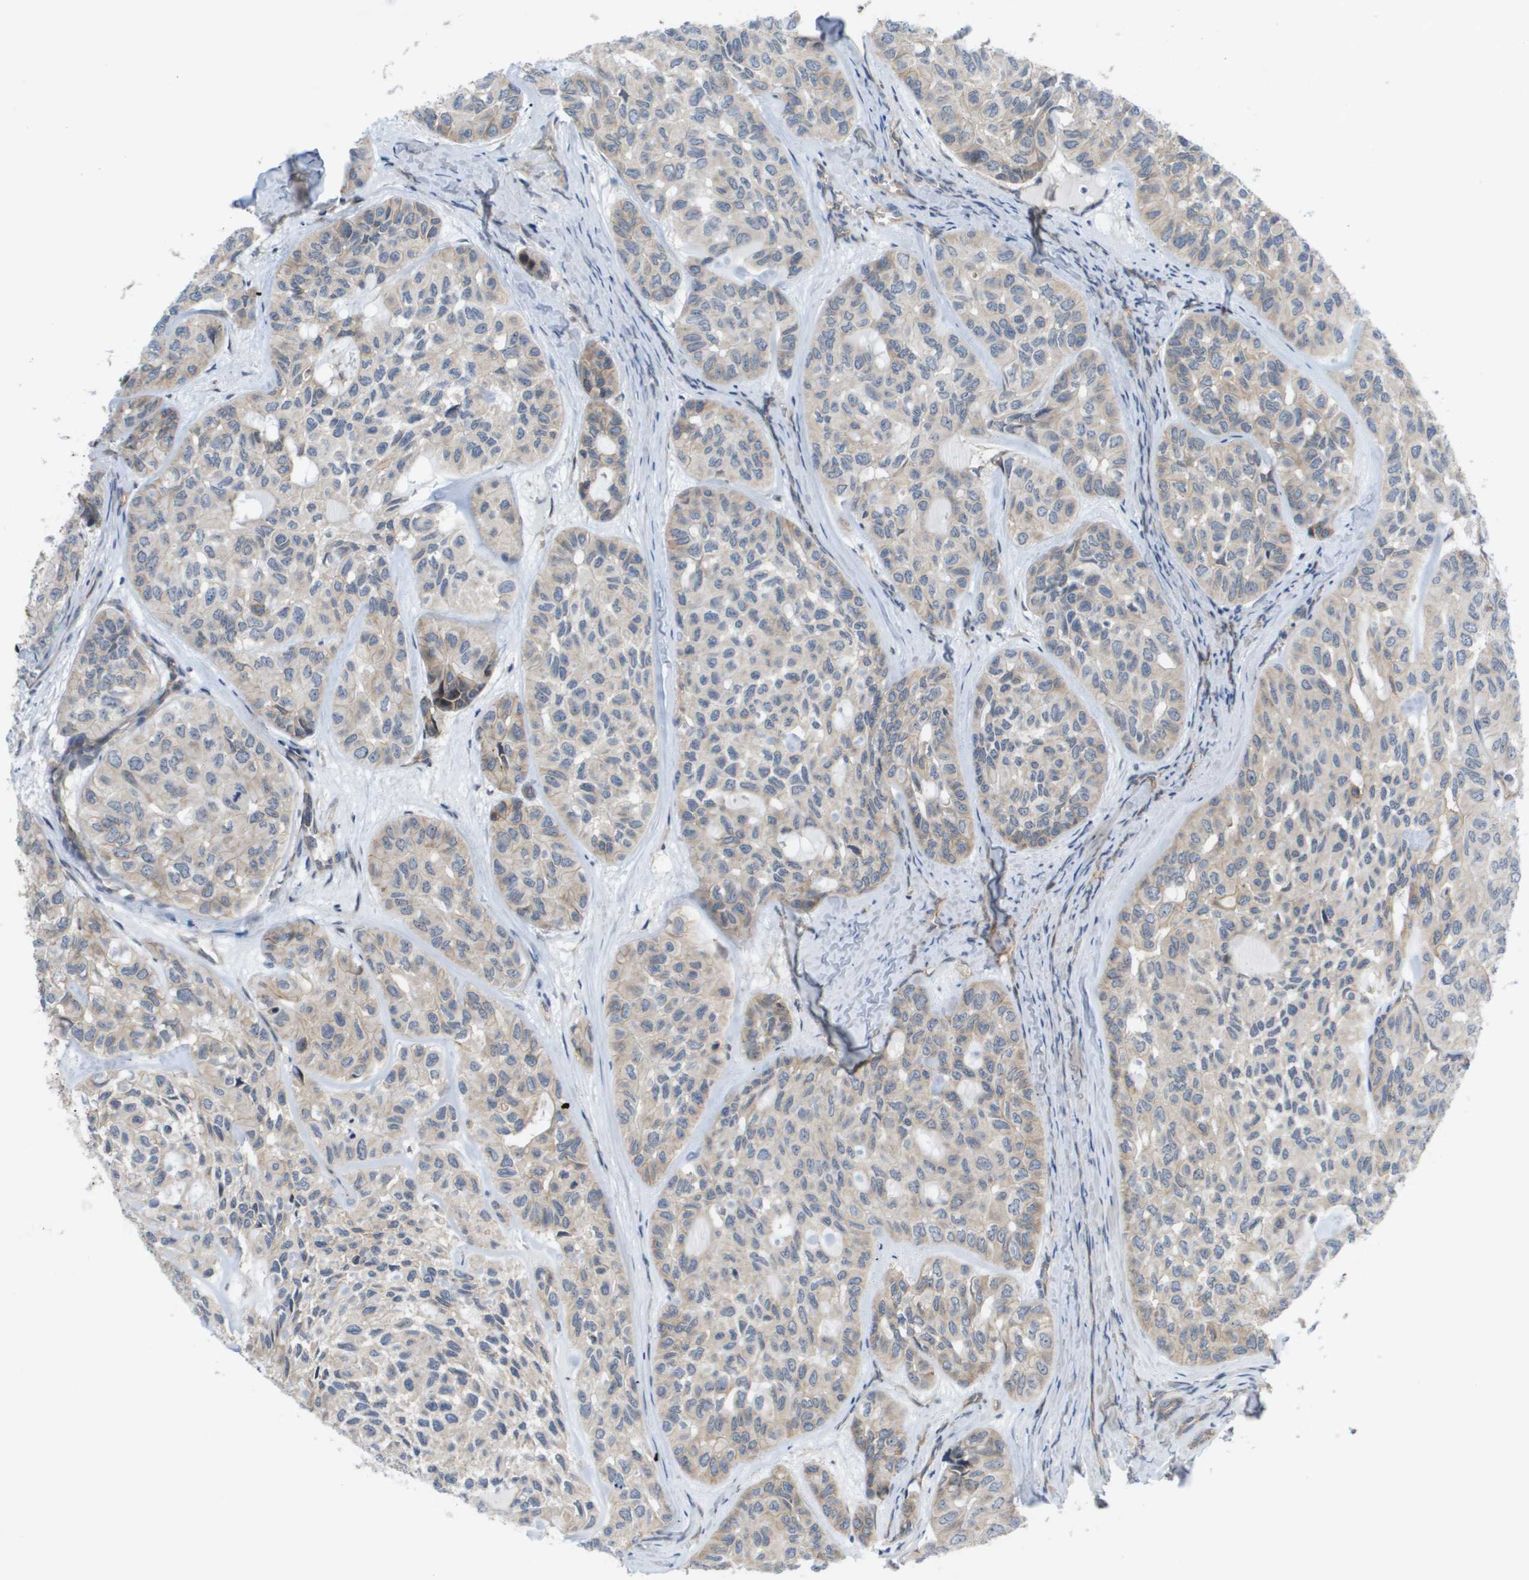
{"staining": {"intensity": "negative", "quantity": "none", "location": "none"}, "tissue": "head and neck cancer", "cell_type": "Tumor cells", "image_type": "cancer", "snomed": [{"axis": "morphology", "description": "Adenocarcinoma, NOS"}, {"axis": "topography", "description": "Salivary gland, NOS"}, {"axis": "topography", "description": "Head-Neck"}], "caption": "The micrograph exhibits no staining of tumor cells in head and neck cancer (adenocarcinoma). The staining is performed using DAB (3,3'-diaminobenzidine) brown chromogen with nuclei counter-stained in using hematoxylin.", "gene": "MTARC2", "patient": {"sex": "female", "age": 76}}